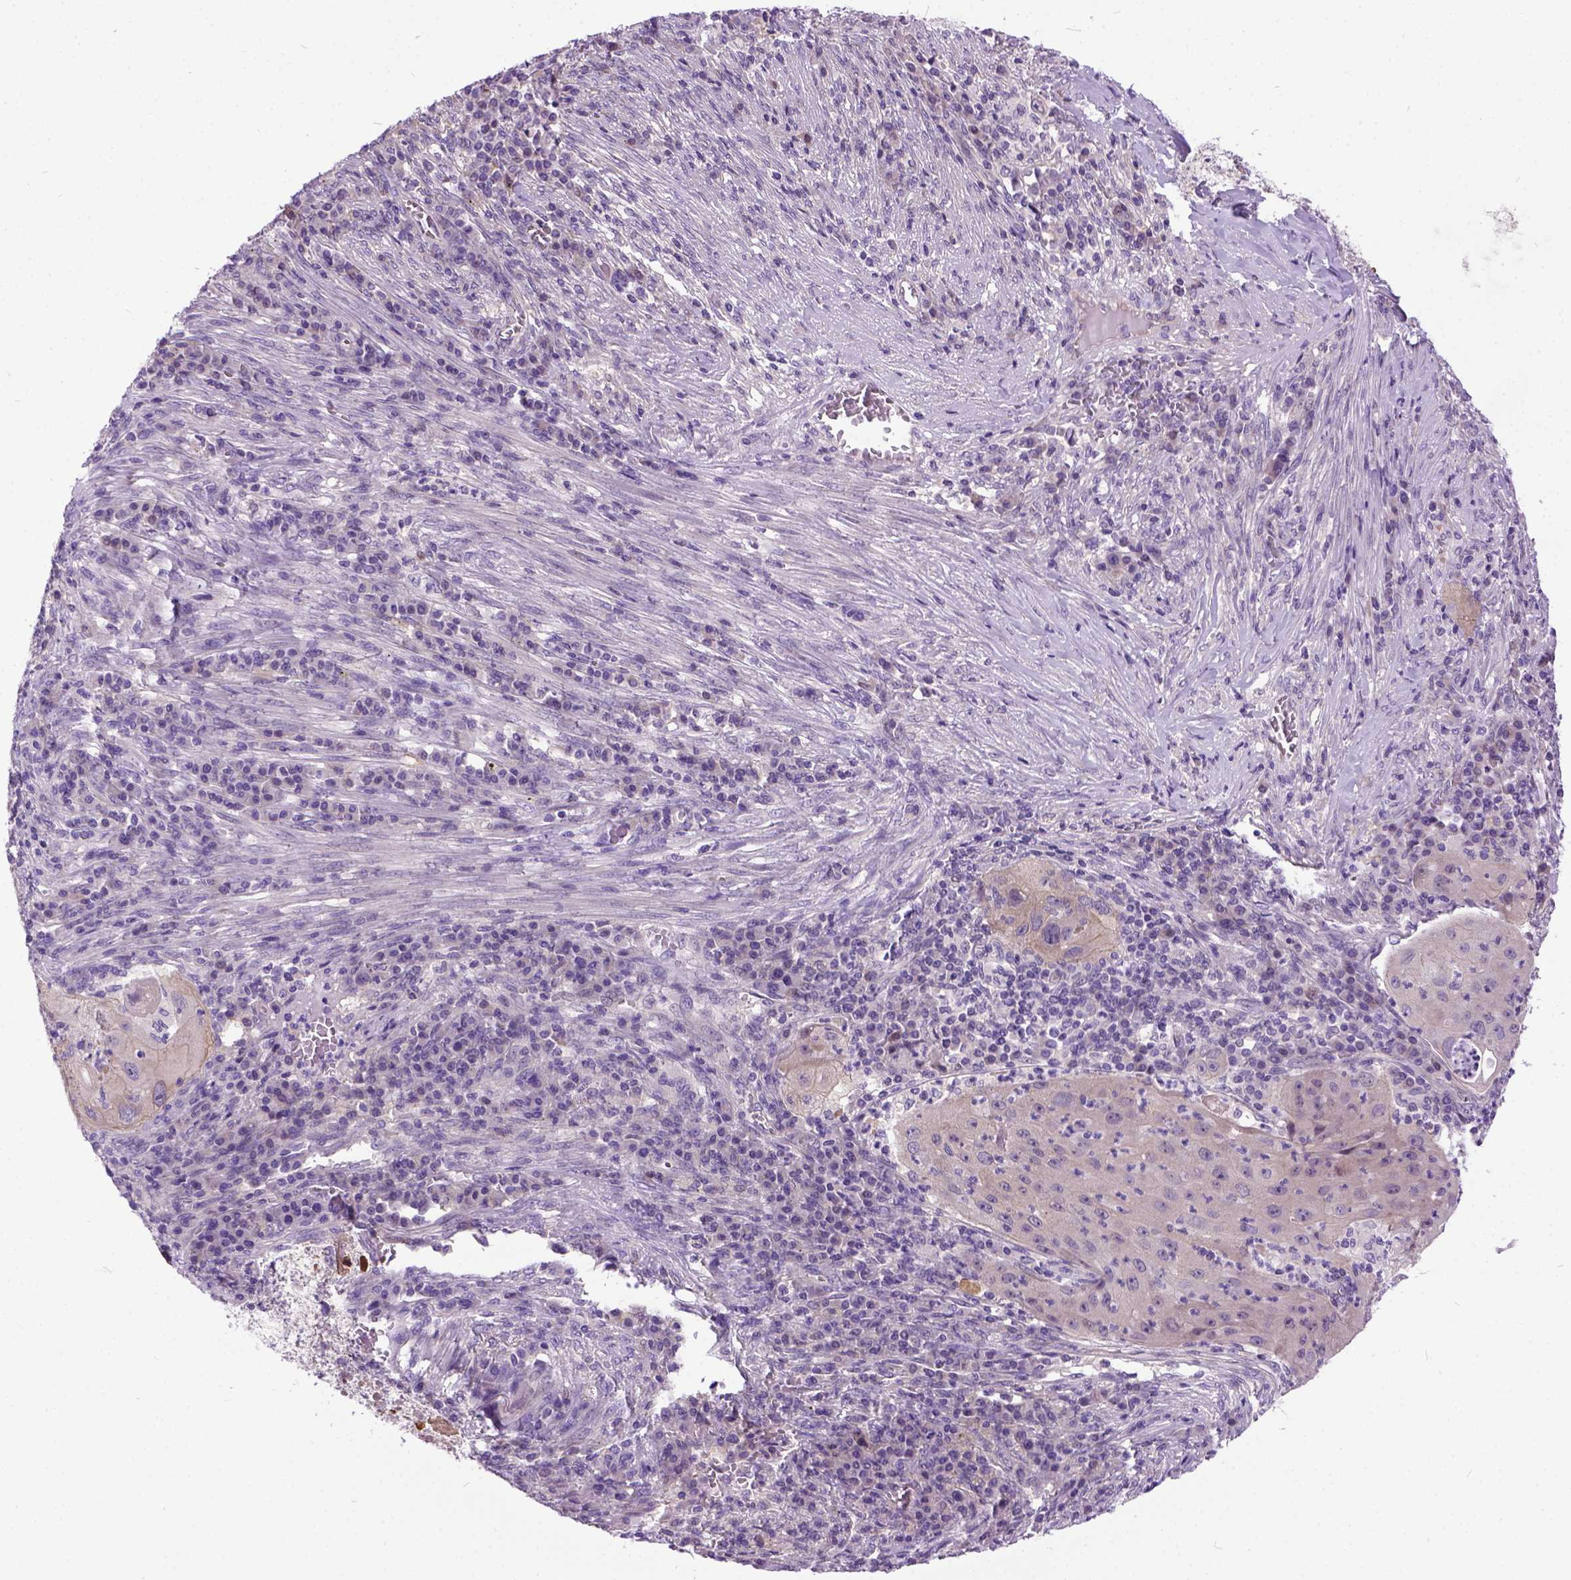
{"staining": {"intensity": "weak", "quantity": ">75%", "location": "cytoplasmic/membranous"}, "tissue": "lung cancer", "cell_type": "Tumor cells", "image_type": "cancer", "snomed": [{"axis": "morphology", "description": "Squamous cell carcinoma, NOS"}, {"axis": "topography", "description": "Lung"}], "caption": "Lung cancer (squamous cell carcinoma) was stained to show a protein in brown. There is low levels of weak cytoplasmic/membranous positivity in about >75% of tumor cells. (DAB IHC, brown staining for protein, blue staining for nuclei).", "gene": "NEK5", "patient": {"sex": "female", "age": 59}}